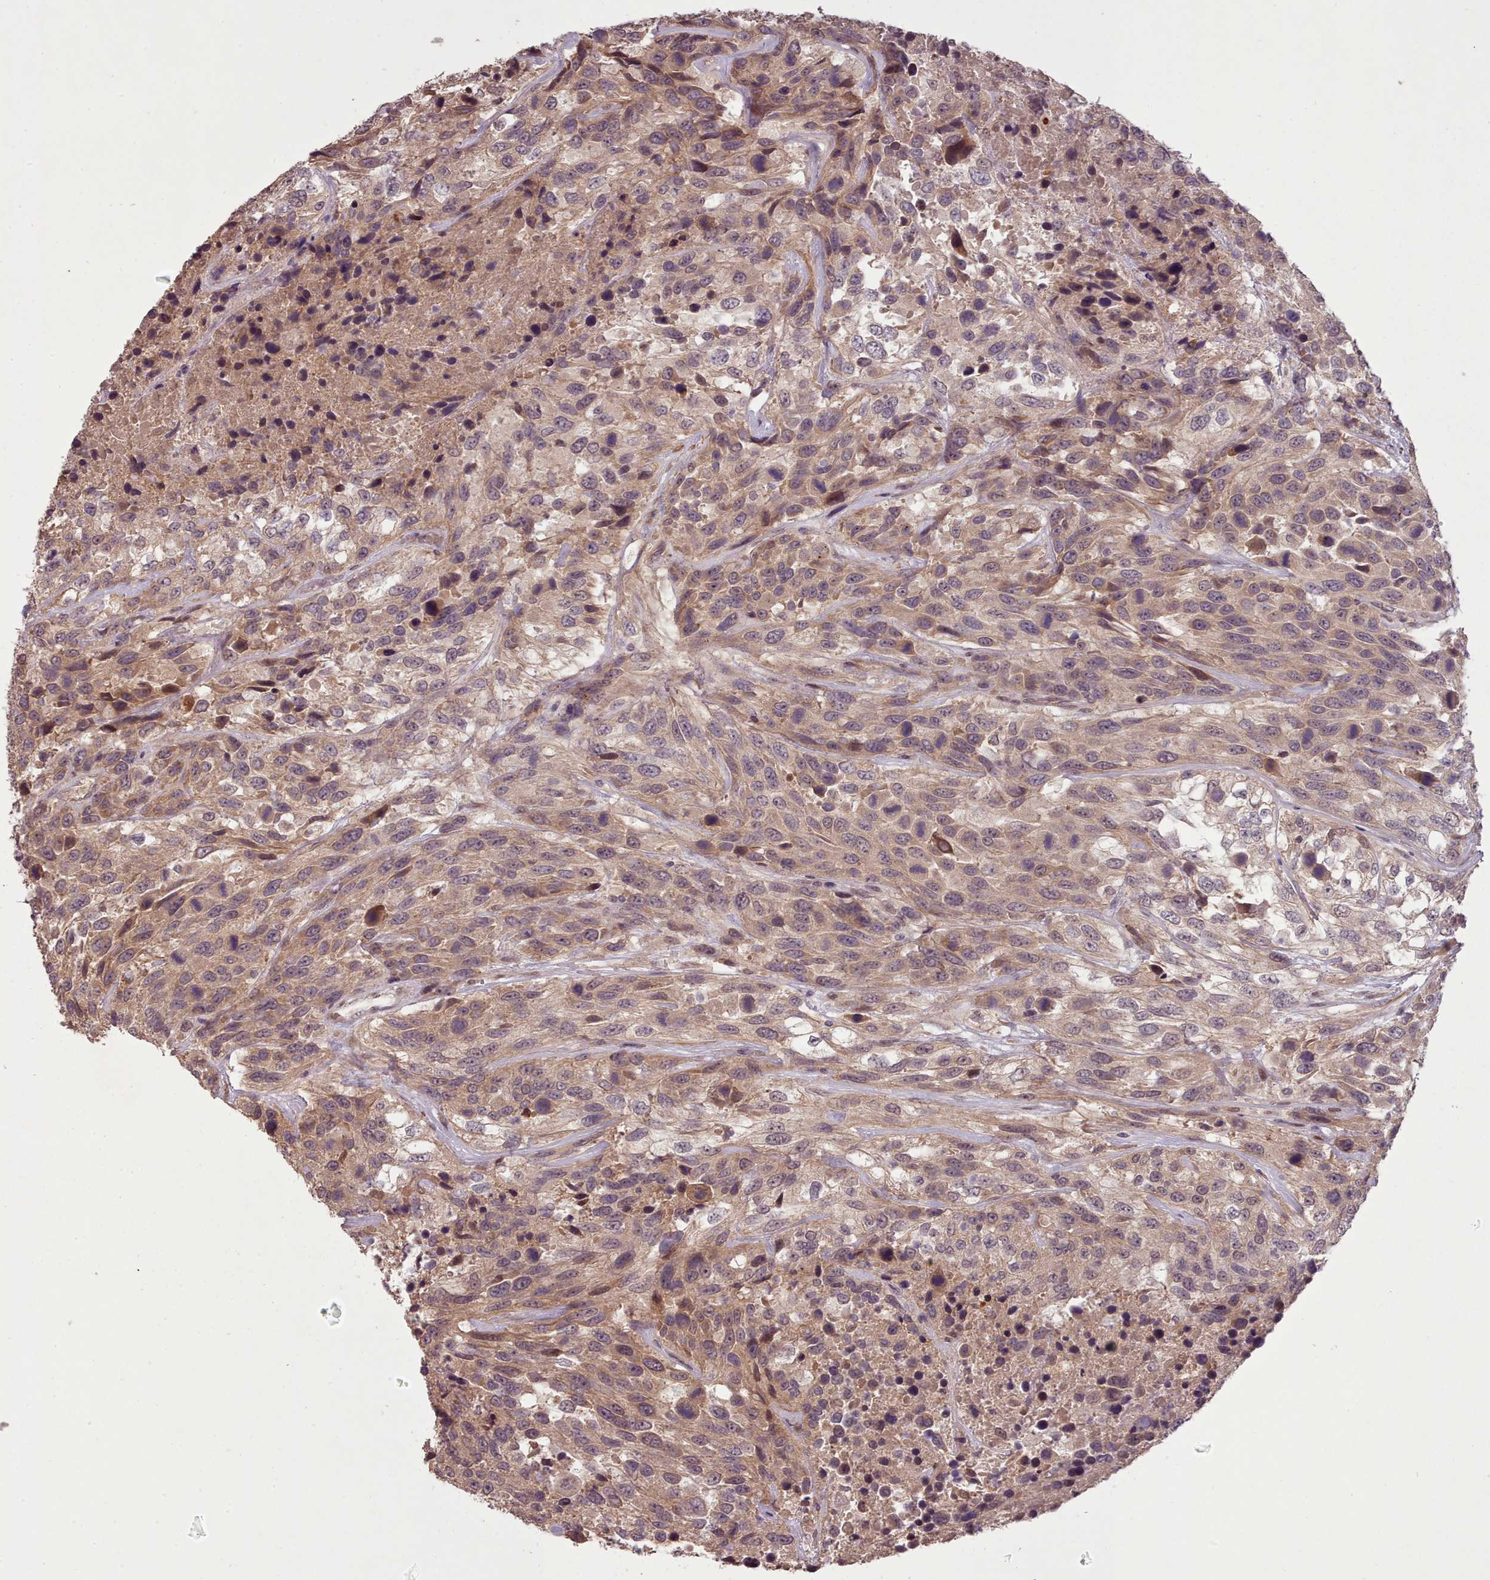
{"staining": {"intensity": "moderate", "quantity": "25%-75%", "location": "cytoplasmic/membranous,nuclear"}, "tissue": "urothelial cancer", "cell_type": "Tumor cells", "image_type": "cancer", "snomed": [{"axis": "morphology", "description": "Urothelial carcinoma, High grade"}, {"axis": "topography", "description": "Urinary bladder"}], "caption": "Urothelial cancer stained for a protein (brown) demonstrates moderate cytoplasmic/membranous and nuclear positive expression in about 25%-75% of tumor cells.", "gene": "CDC6", "patient": {"sex": "female", "age": 70}}